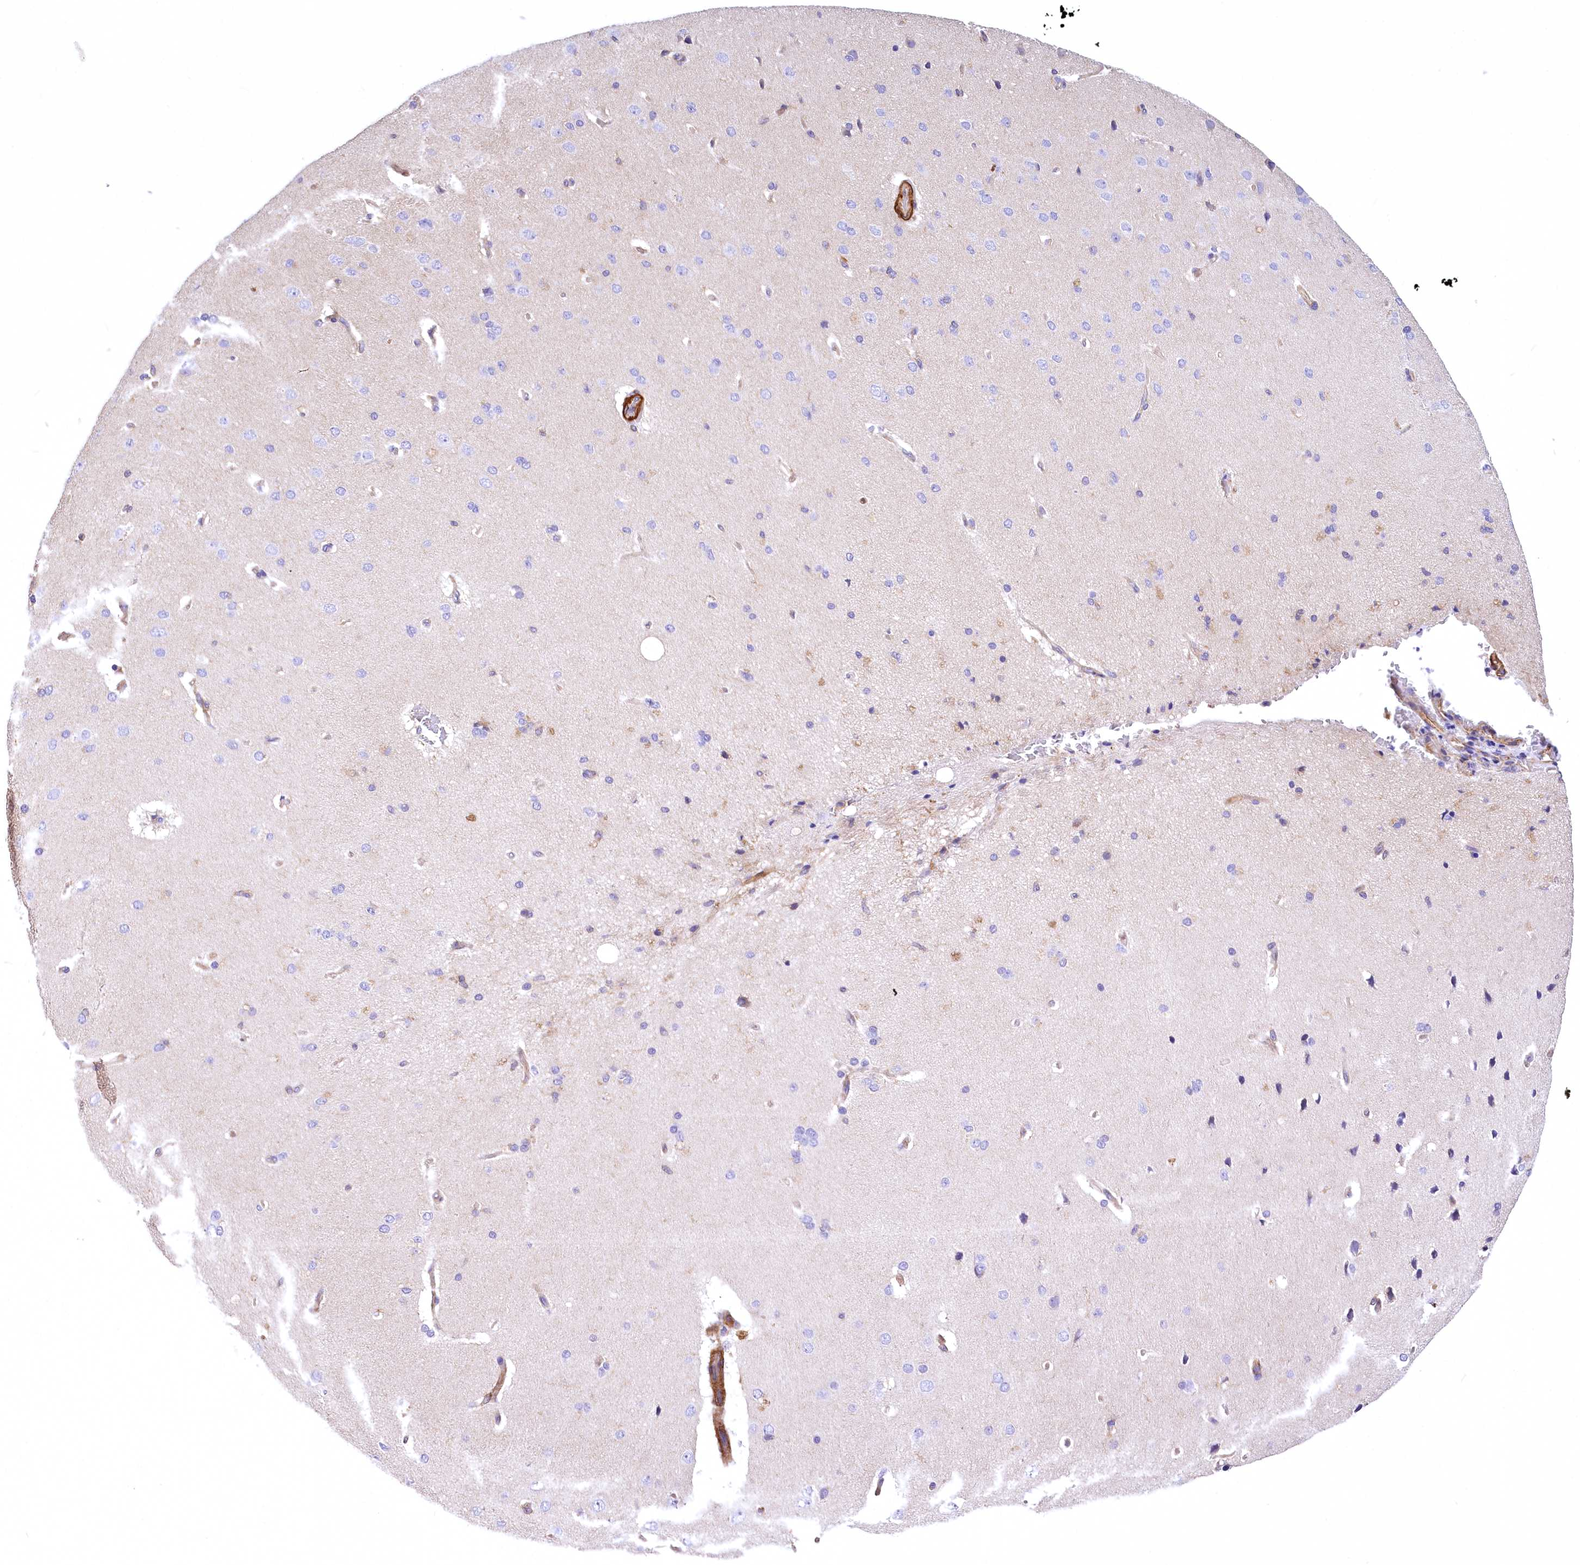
{"staining": {"intensity": "moderate", "quantity": ">75%", "location": "cytoplasmic/membranous"}, "tissue": "cerebral cortex", "cell_type": "Endothelial cells", "image_type": "normal", "snomed": [{"axis": "morphology", "description": "Normal tissue, NOS"}, {"axis": "topography", "description": "Cerebral cortex"}], "caption": "Immunohistochemistry histopathology image of normal cerebral cortex stained for a protein (brown), which shows medium levels of moderate cytoplasmic/membranous staining in about >75% of endothelial cells.", "gene": "DPP3", "patient": {"sex": "male", "age": 62}}